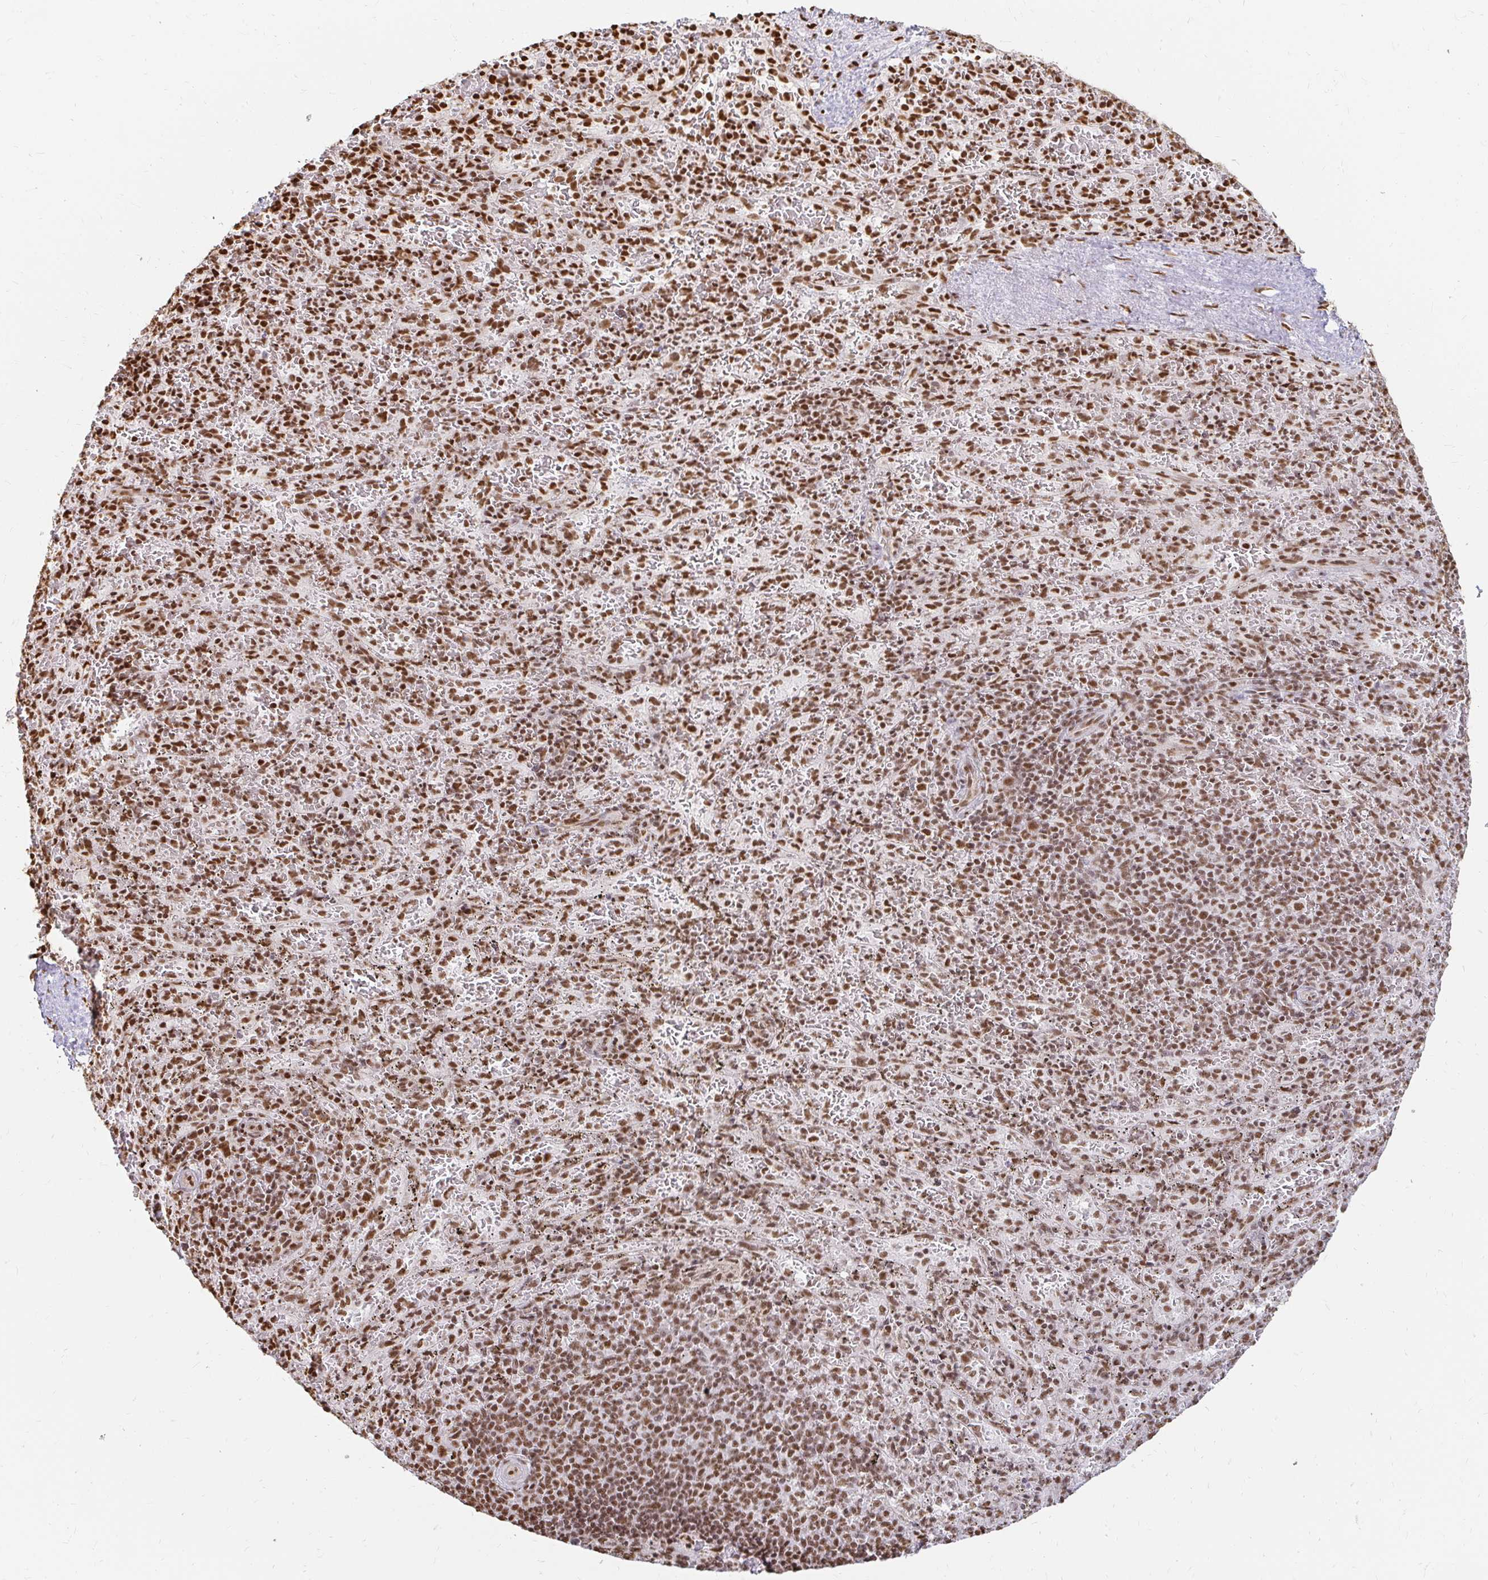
{"staining": {"intensity": "strong", "quantity": "25%-75%", "location": "nuclear"}, "tissue": "spleen", "cell_type": "Cells in red pulp", "image_type": "normal", "snomed": [{"axis": "morphology", "description": "Normal tissue, NOS"}, {"axis": "topography", "description": "Spleen"}], "caption": "A histopathology image showing strong nuclear staining in about 25%-75% of cells in red pulp in normal spleen, as visualized by brown immunohistochemical staining.", "gene": "HNRNPU", "patient": {"sex": "male", "age": 57}}